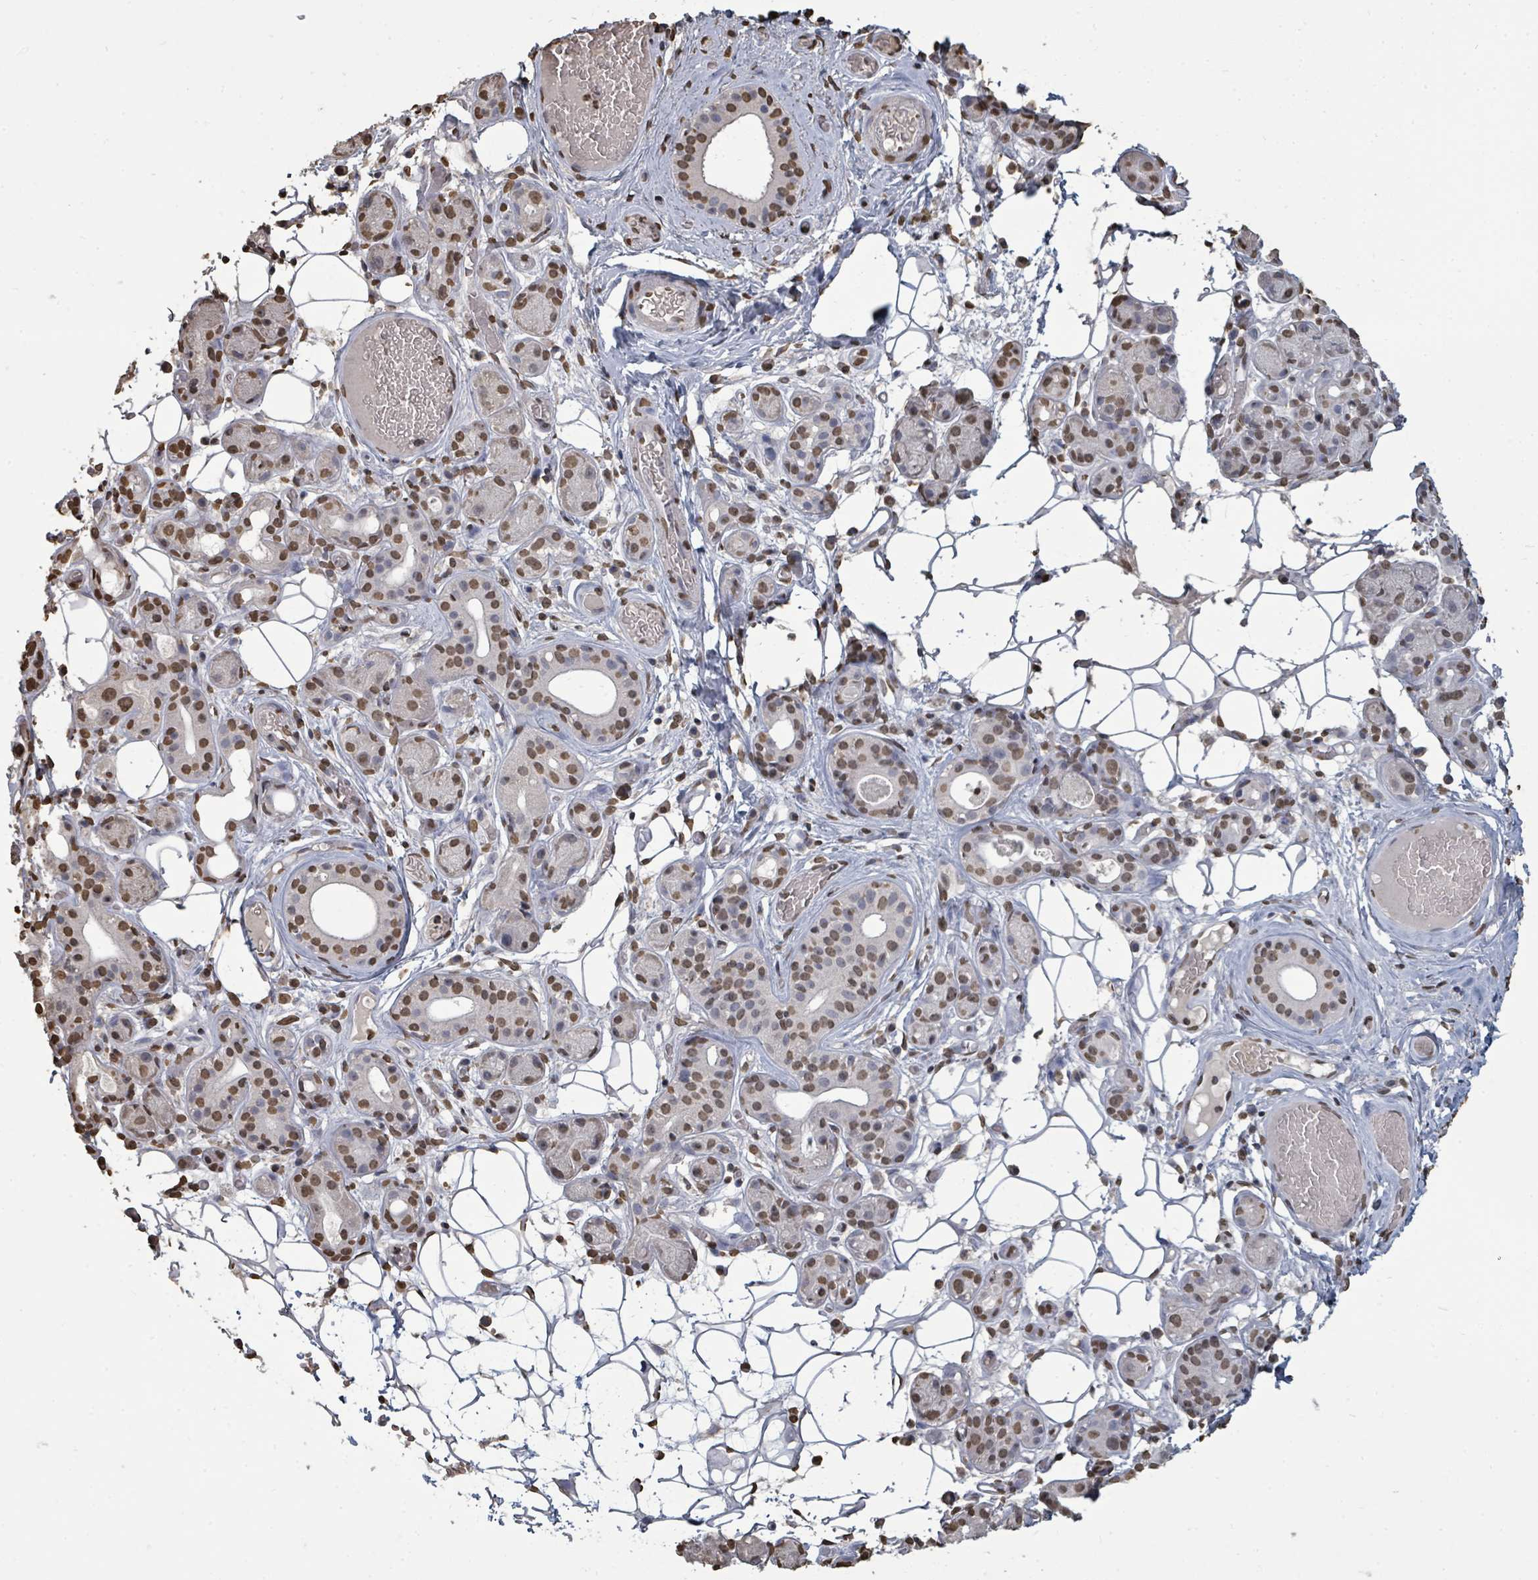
{"staining": {"intensity": "moderate", "quantity": "25%-75%", "location": "nuclear"}, "tissue": "salivary gland", "cell_type": "Glandular cells", "image_type": "normal", "snomed": [{"axis": "morphology", "description": "Normal tissue, NOS"}, {"axis": "topography", "description": "Salivary gland"}], "caption": "Glandular cells show medium levels of moderate nuclear staining in about 25%-75% of cells in normal salivary gland. (brown staining indicates protein expression, while blue staining denotes nuclei).", "gene": "MRPS12", "patient": {"sex": "male", "age": 82}}